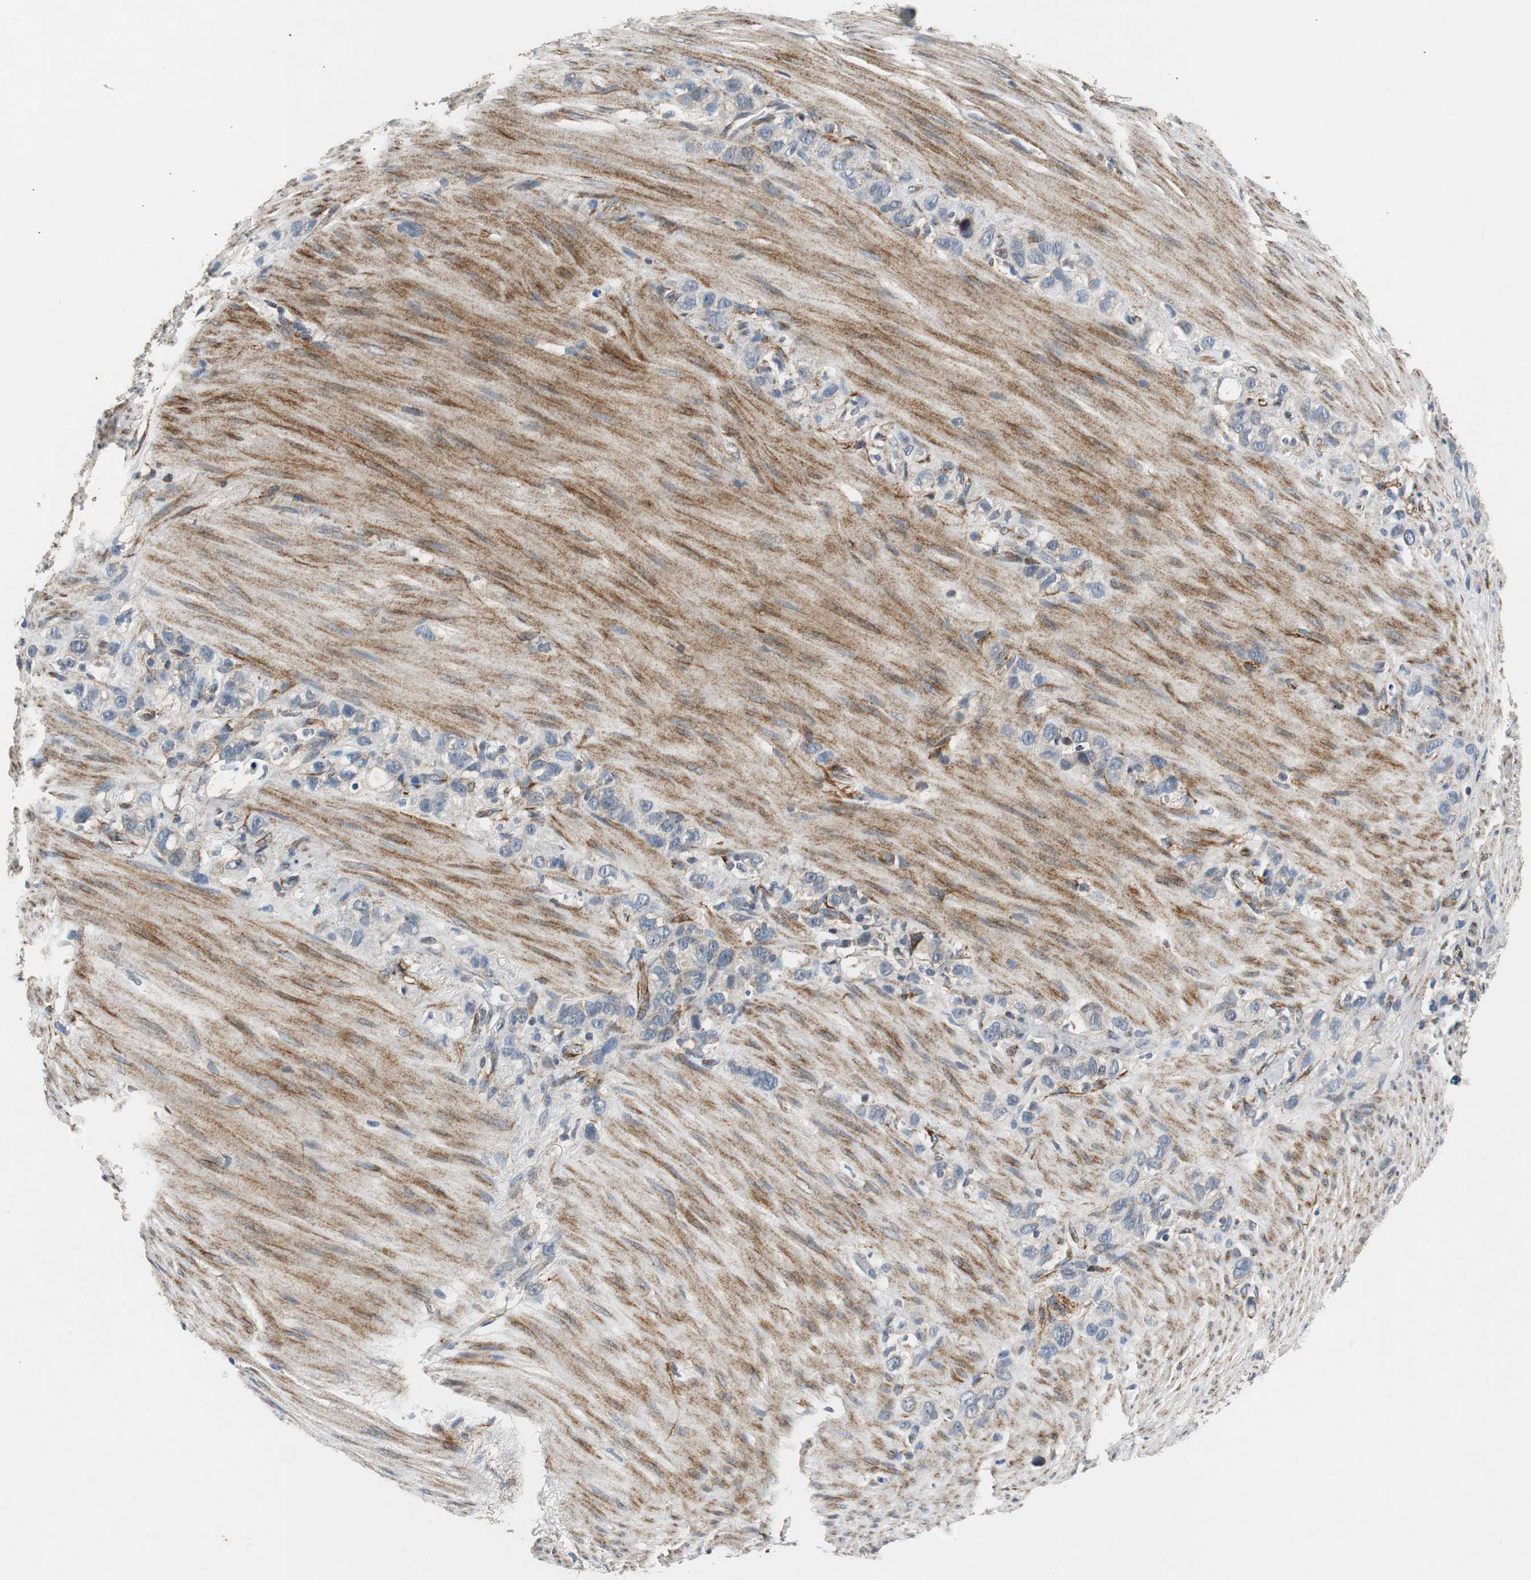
{"staining": {"intensity": "negative", "quantity": "none", "location": "none"}, "tissue": "stomach cancer", "cell_type": "Tumor cells", "image_type": "cancer", "snomed": [{"axis": "morphology", "description": "Normal tissue, NOS"}, {"axis": "morphology", "description": "Adenocarcinoma, NOS"}, {"axis": "morphology", "description": "Adenocarcinoma, High grade"}, {"axis": "topography", "description": "Stomach, upper"}, {"axis": "topography", "description": "Stomach"}], "caption": "Immunohistochemistry image of stomach cancer stained for a protein (brown), which displays no expression in tumor cells.", "gene": "ISCU", "patient": {"sex": "female", "age": 65}}